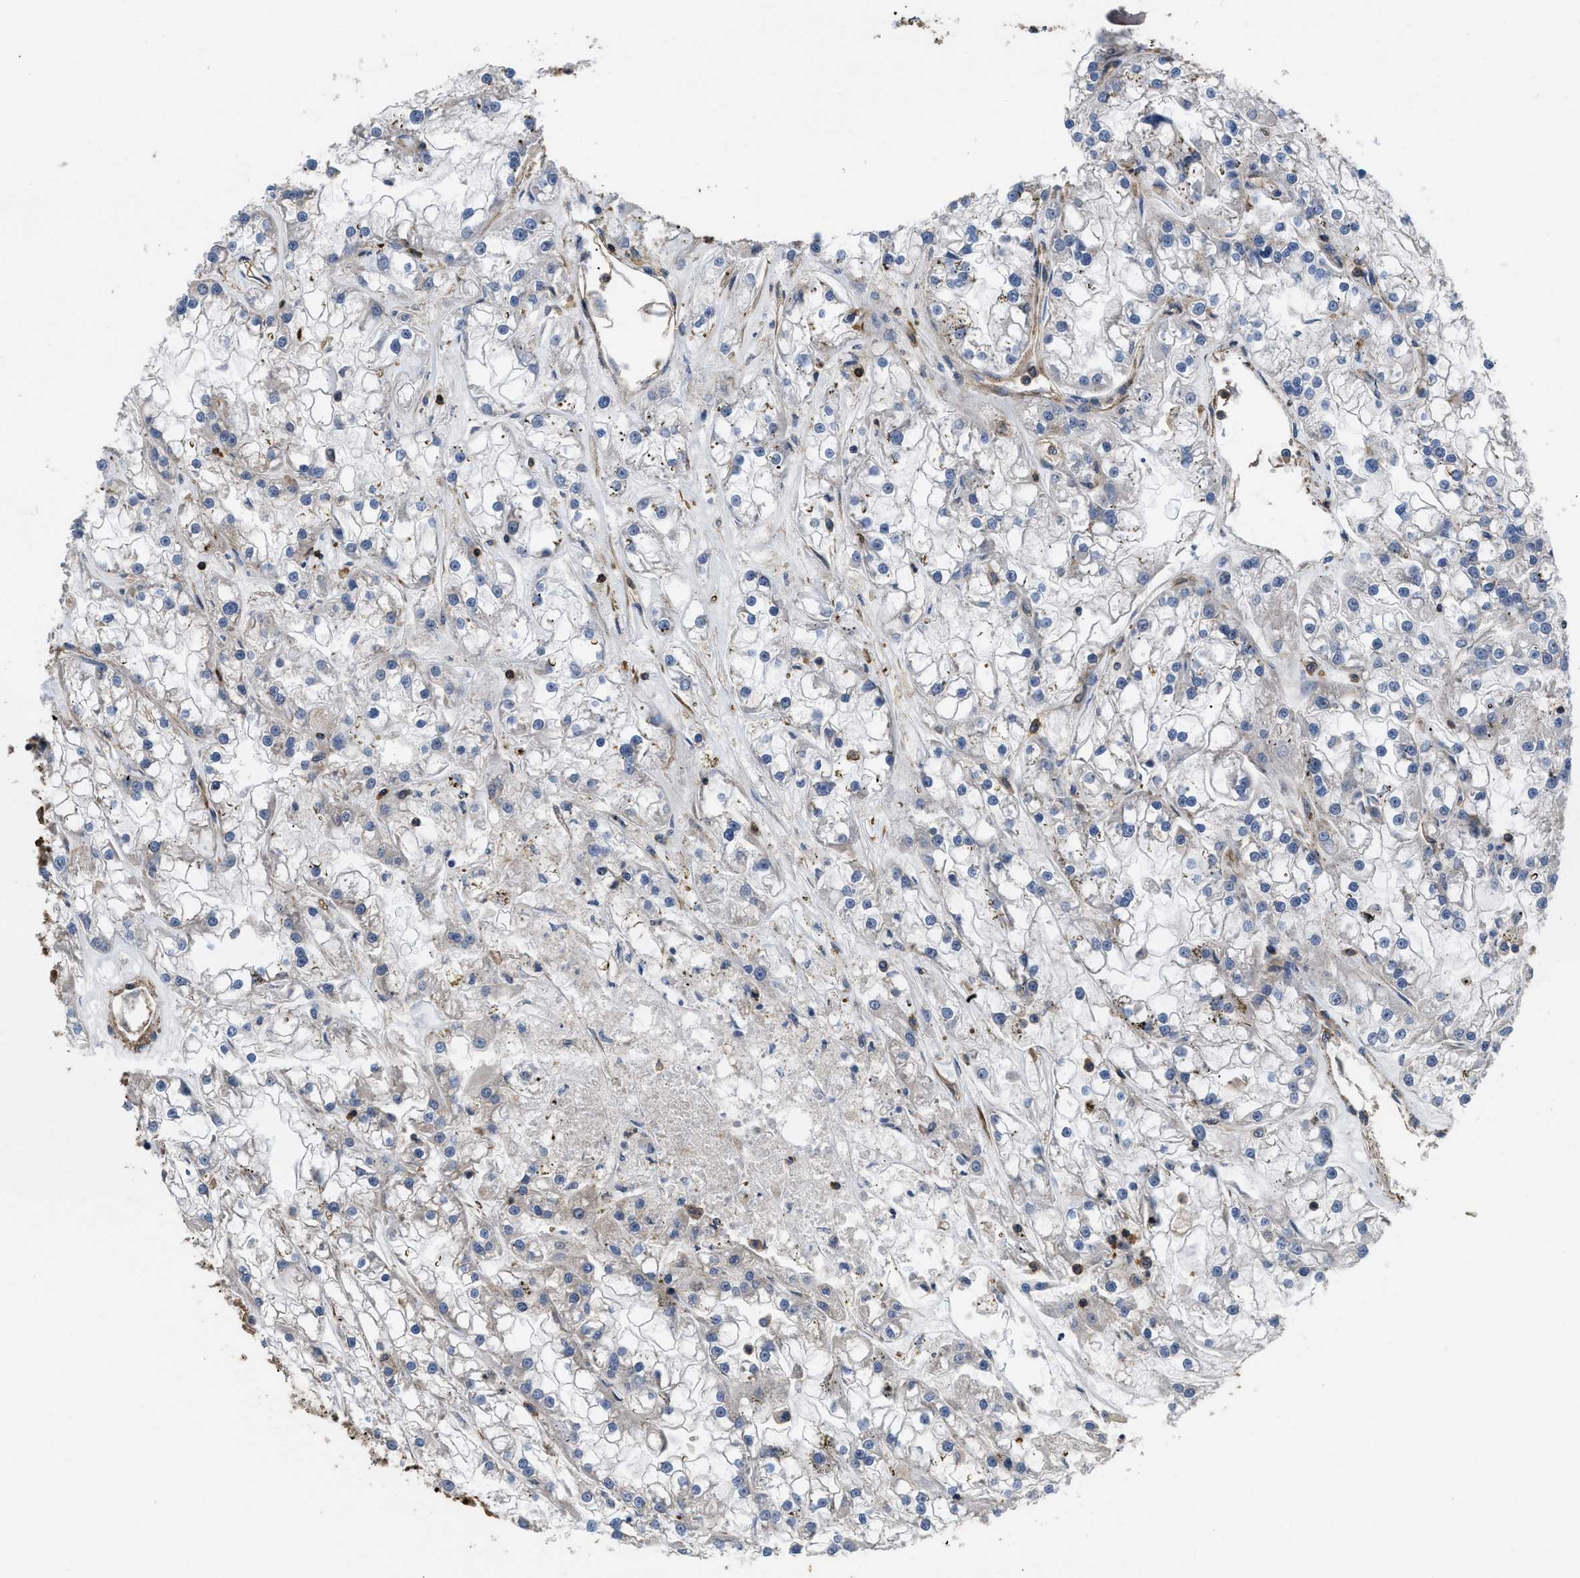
{"staining": {"intensity": "negative", "quantity": "none", "location": "none"}, "tissue": "renal cancer", "cell_type": "Tumor cells", "image_type": "cancer", "snomed": [{"axis": "morphology", "description": "Adenocarcinoma, NOS"}, {"axis": "topography", "description": "Kidney"}], "caption": "The IHC histopathology image has no significant positivity in tumor cells of adenocarcinoma (renal) tissue.", "gene": "SCUBE2", "patient": {"sex": "female", "age": 52}}